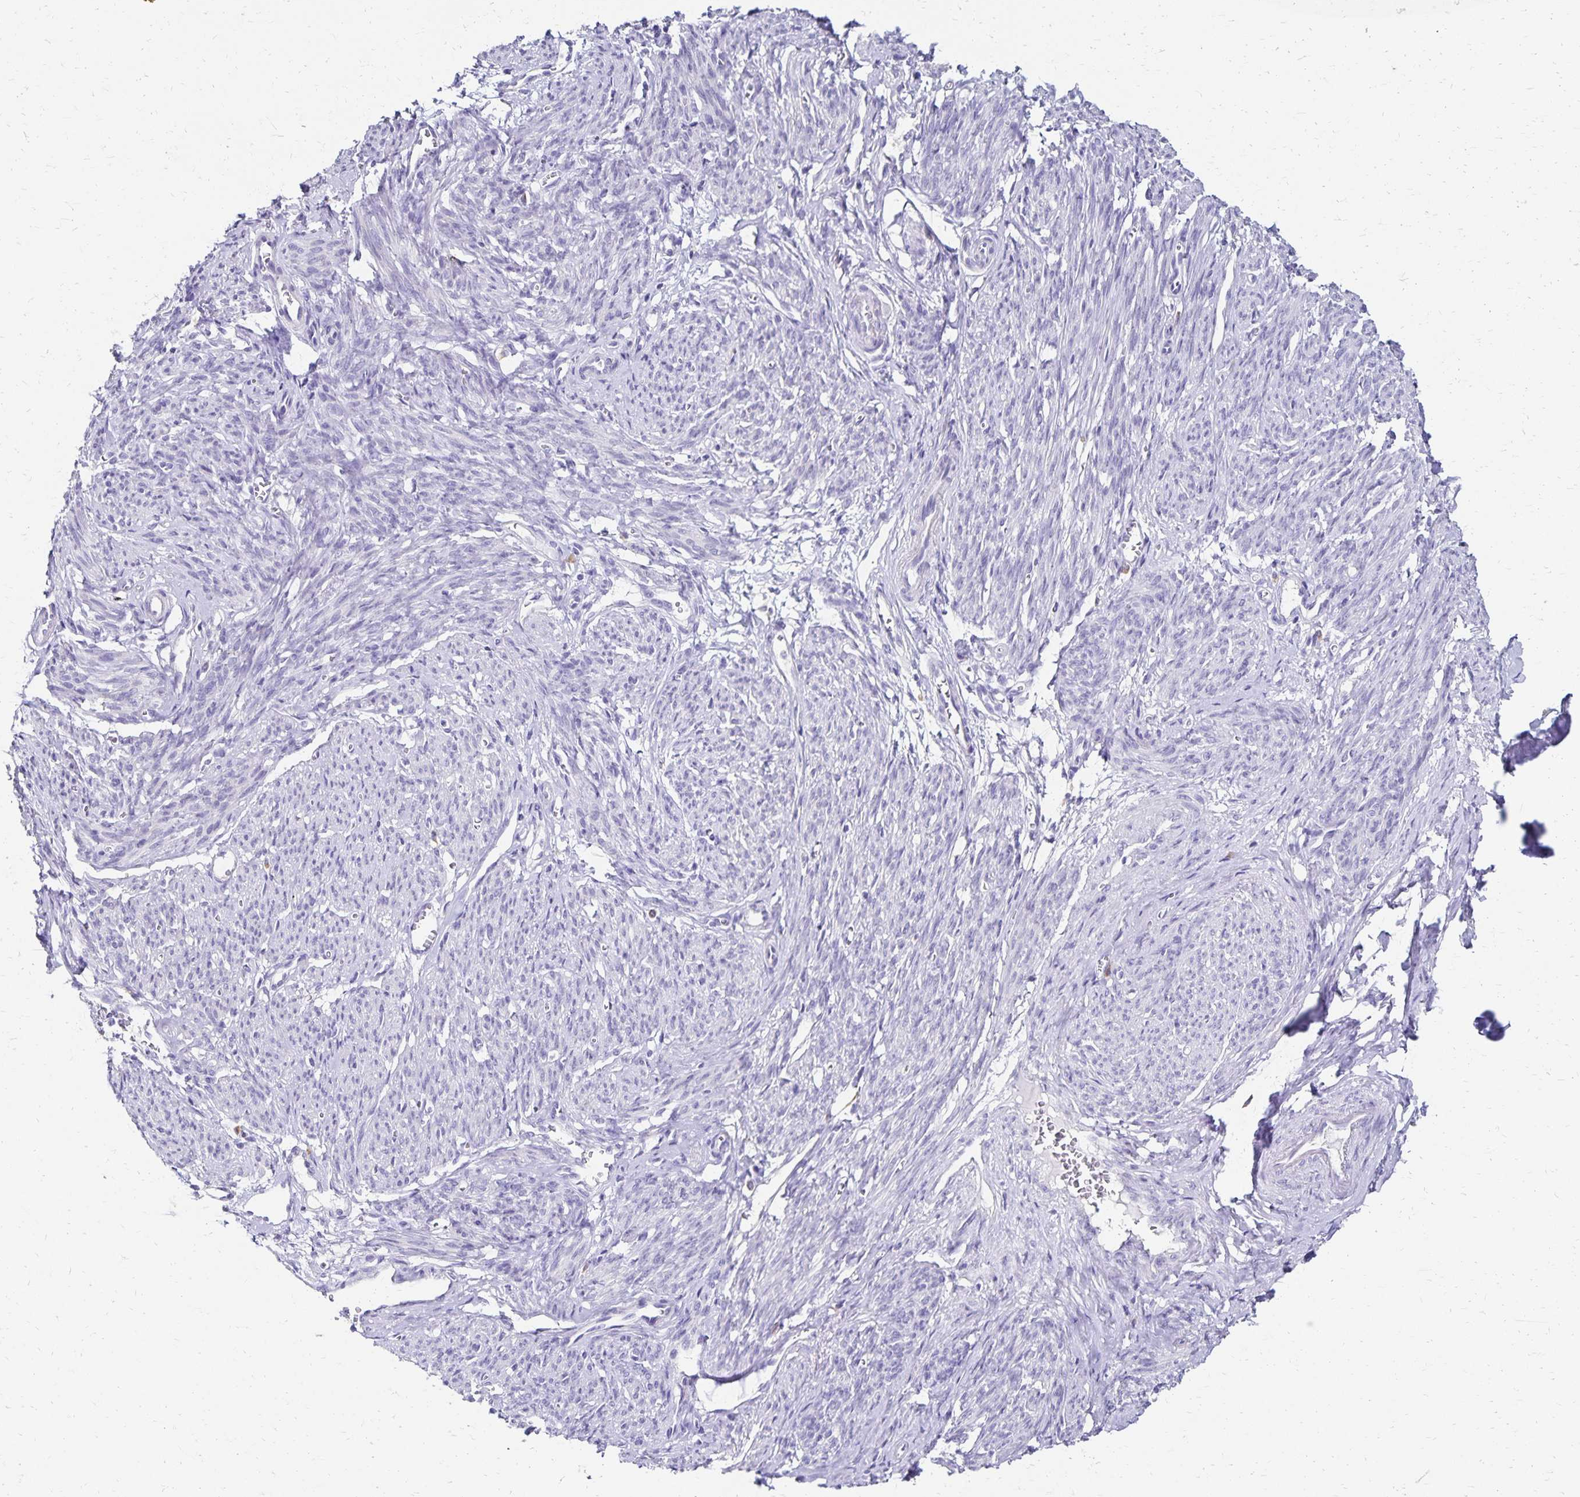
{"staining": {"intensity": "negative", "quantity": "none", "location": "none"}, "tissue": "smooth muscle", "cell_type": "Smooth muscle cells", "image_type": "normal", "snomed": [{"axis": "morphology", "description": "Normal tissue, NOS"}, {"axis": "topography", "description": "Smooth muscle"}], "caption": "Human smooth muscle stained for a protein using immunohistochemistry (IHC) shows no staining in smooth muscle cells.", "gene": "DYNLT4", "patient": {"sex": "female", "age": 65}}